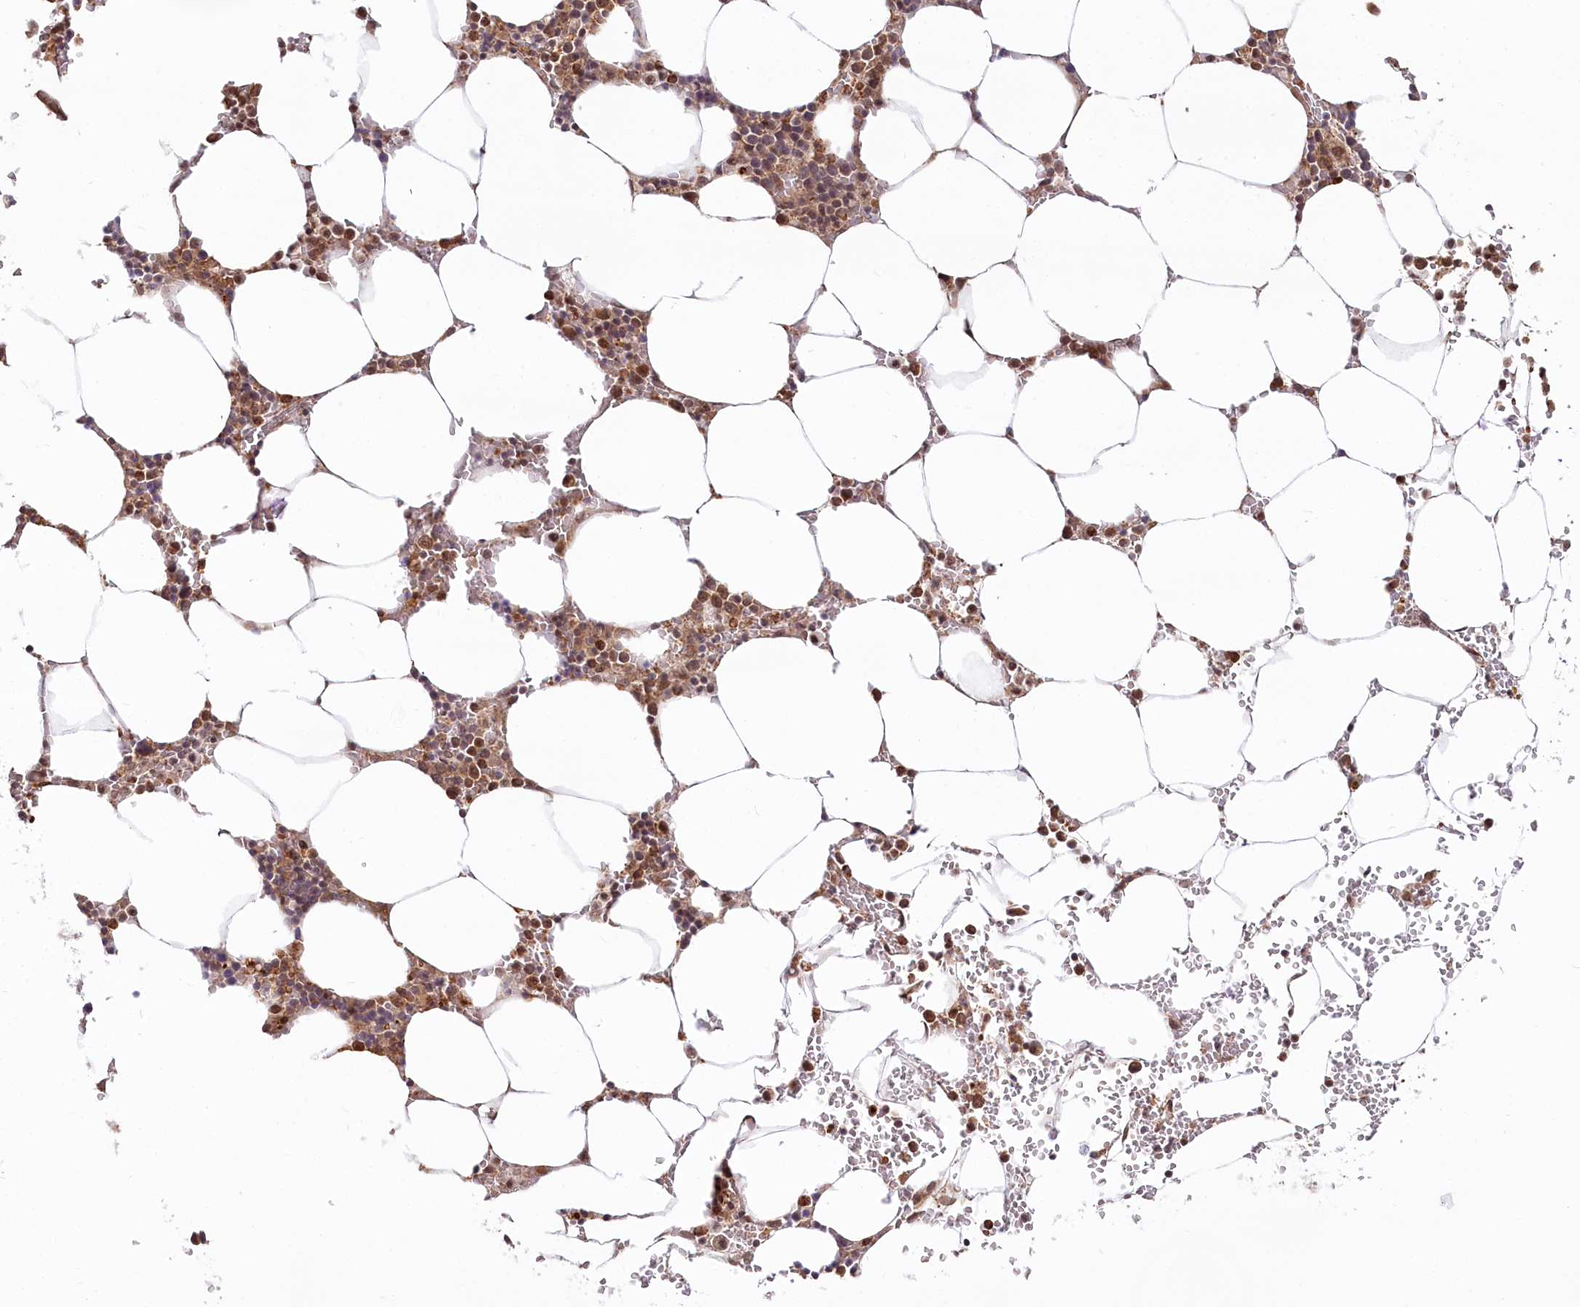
{"staining": {"intensity": "moderate", "quantity": "25%-75%", "location": "cytoplasmic/membranous"}, "tissue": "bone marrow", "cell_type": "Hematopoietic cells", "image_type": "normal", "snomed": [{"axis": "morphology", "description": "Normal tissue, NOS"}, {"axis": "topography", "description": "Bone marrow"}], "caption": "Protein staining reveals moderate cytoplasmic/membranous expression in about 25%-75% of hematopoietic cells in normal bone marrow.", "gene": "CEP70", "patient": {"sex": "male", "age": 70}}